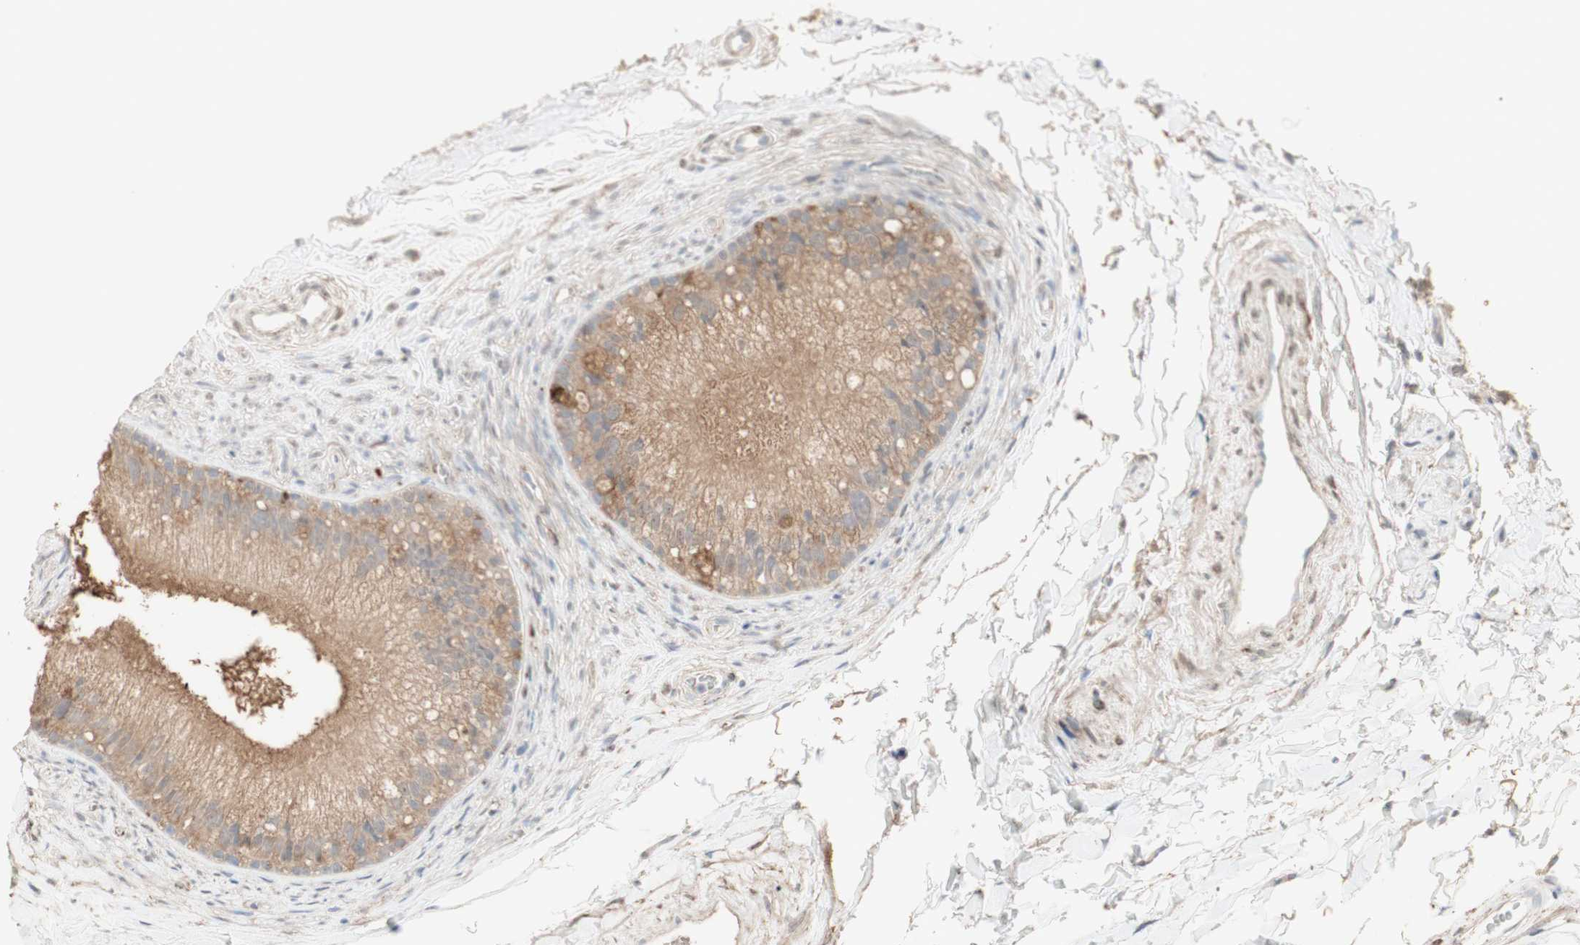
{"staining": {"intensity": "weak", "quantity": ">75%", "location": "cytoplasmic/membranous"}, "tissue": "epididymis", "cell_type": "Glandular cells", "image_type": "normal", "snomed": [{"axis": "morphology", "description": "Normal tissue, NOS"}, {"axis": "topography", "description": "Epididymis"}], "caption": "Immunohistochemical staining of unremarkable human epididymis displays low levels of weak cytoplasmic/membranous expression in about >75% of glandular cells. (IHC, brightfield microscopy, high magnification).", "gene": "MUC3A", "patient": {"sex": "male", "age": 56}}